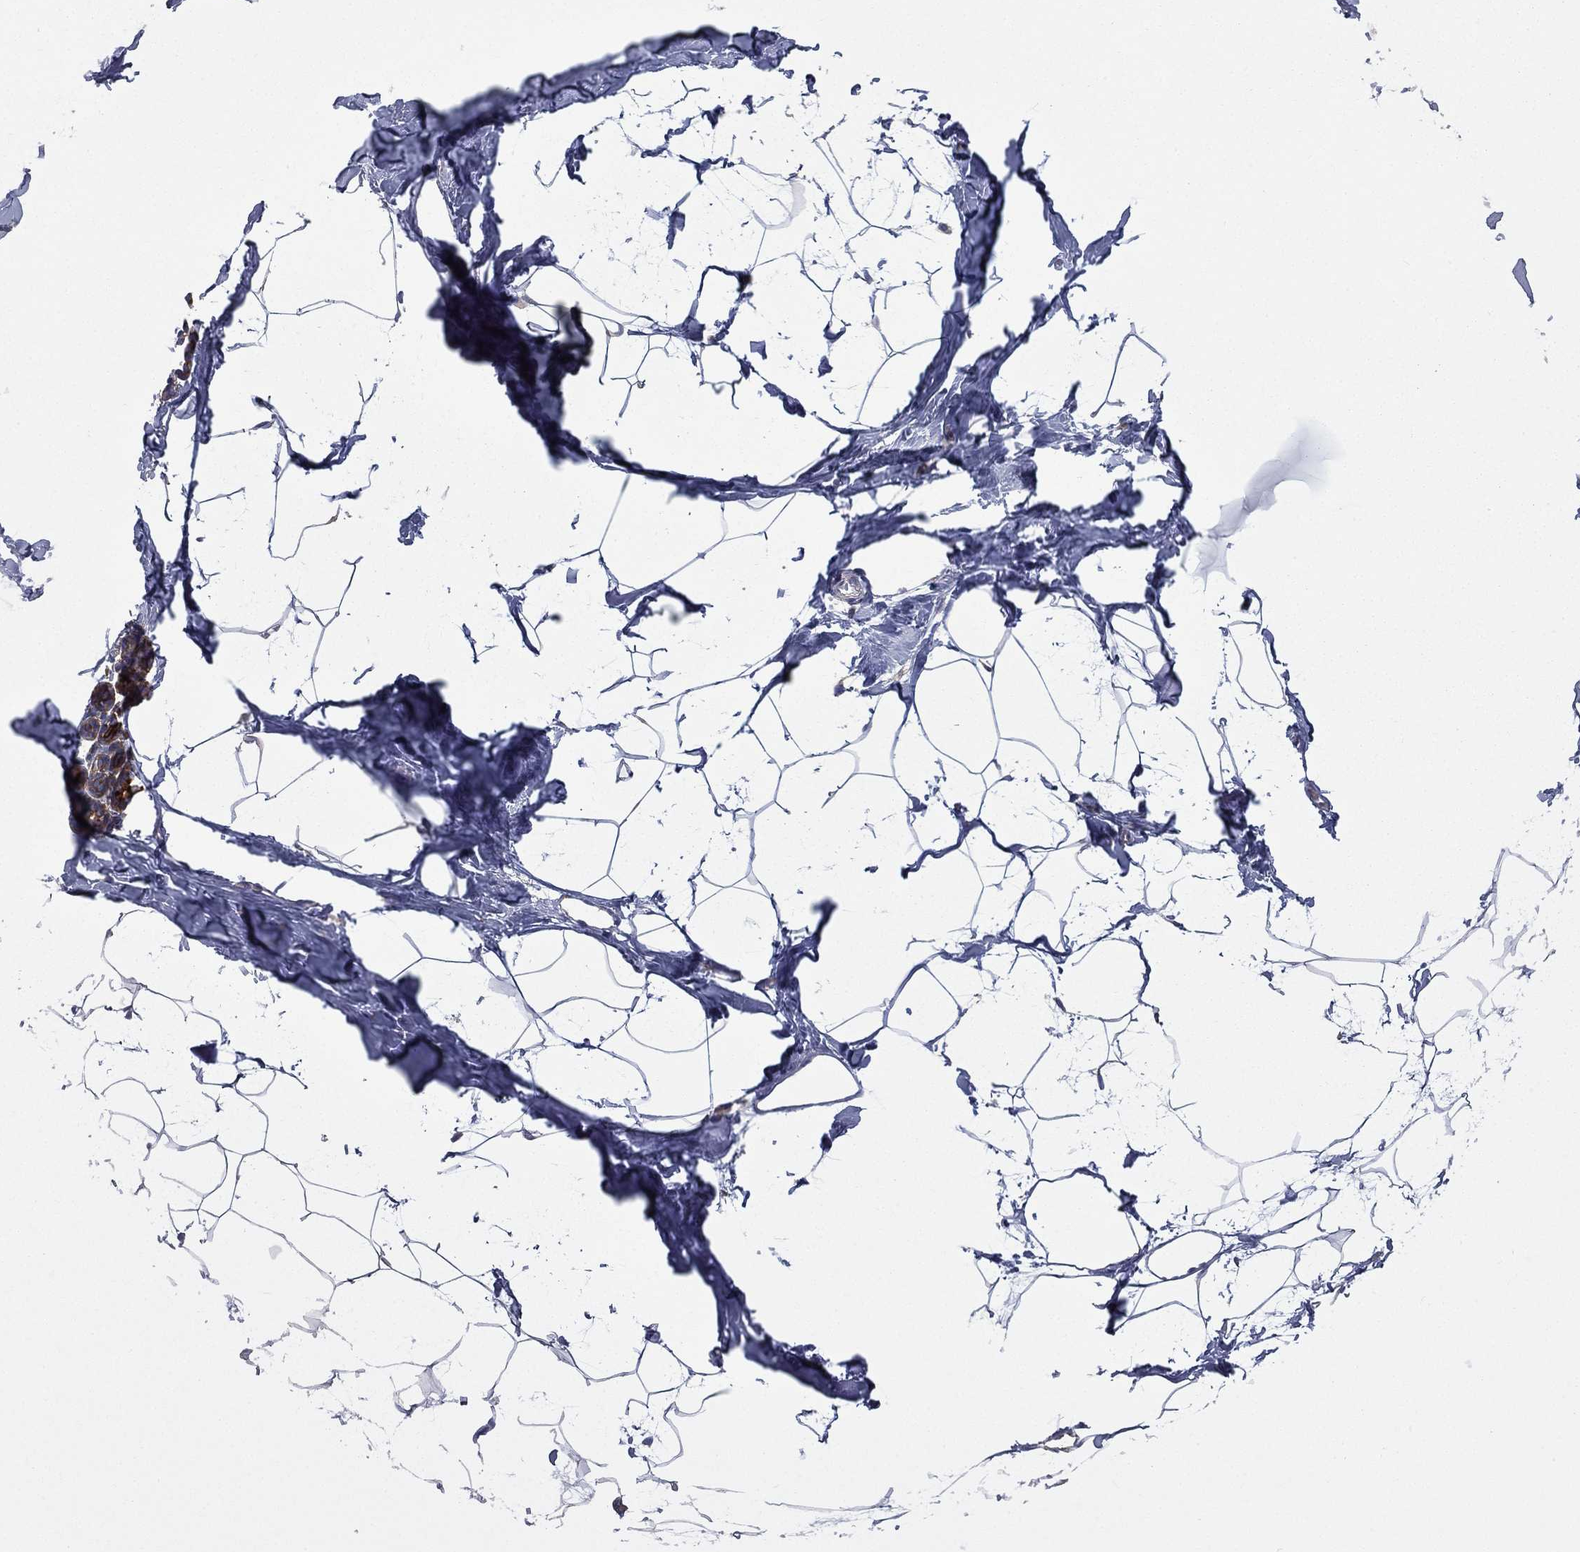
{"staining": {"intensity": "negative", "quantity": "none", "location": "none"}, "tissue": "breast", "cell_type": "Adipocytes", "image_type": "normal", "snomed": [{"axis": "morphology", "description": "Normal tissue, NOS"}, {"axis": "topography", "description": "Breast"}], "caption": "Protein analysis of unremarkable breast displays no significant positivity in adipocytes.", "gene": "FARSA", "patient": {"sex": "female", "age": 32}}